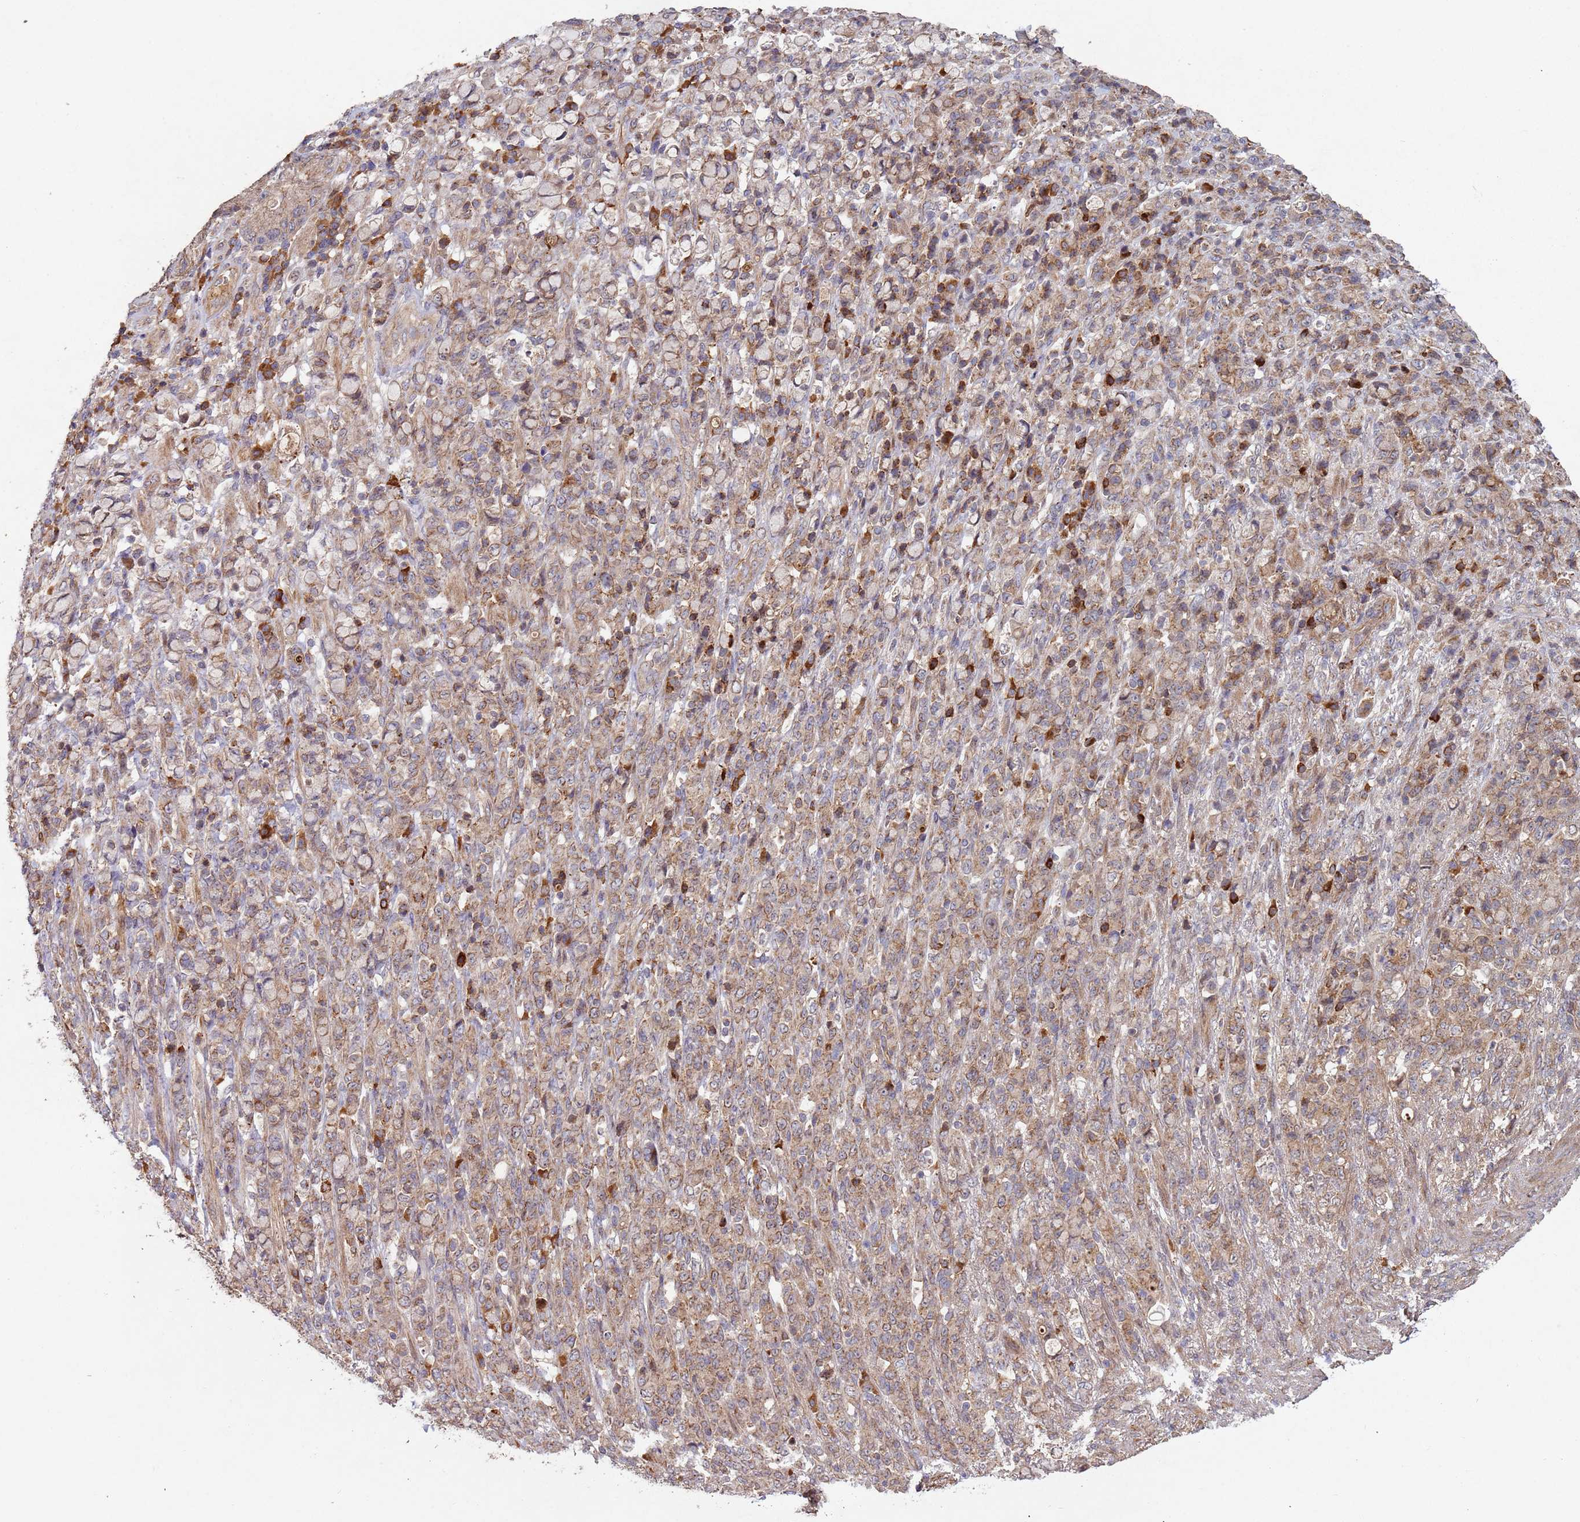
{"staining": {"intensity": "weak", "quantity": ">75%", "location": "cytoplasmic/membranous"}, "tissue": "stomach cancer", "cell_type": "Tumor cells", "image_type": "cancer", "snomed": [{"axis": "morphology", "description": "Normal tissue, NOS"}, {"axis": "morphology", "description": "Adenocarcinoma, NOS"}, {"axis": "topography", "description": "Stomach"}], "caption": "Brown immunohistochemical staining in stomach cancer shows weak cytoplasmic/membranous positivity in about >75% of tumor cells. The protein is stained brown, and the nuclei are stained in blue (DAB (3,3'-diaminobenzidine) IHC with brightfield microscopy, high magnification).", "gene": "KANSL1L", "patient": {"sex": "female", "age": 79}}